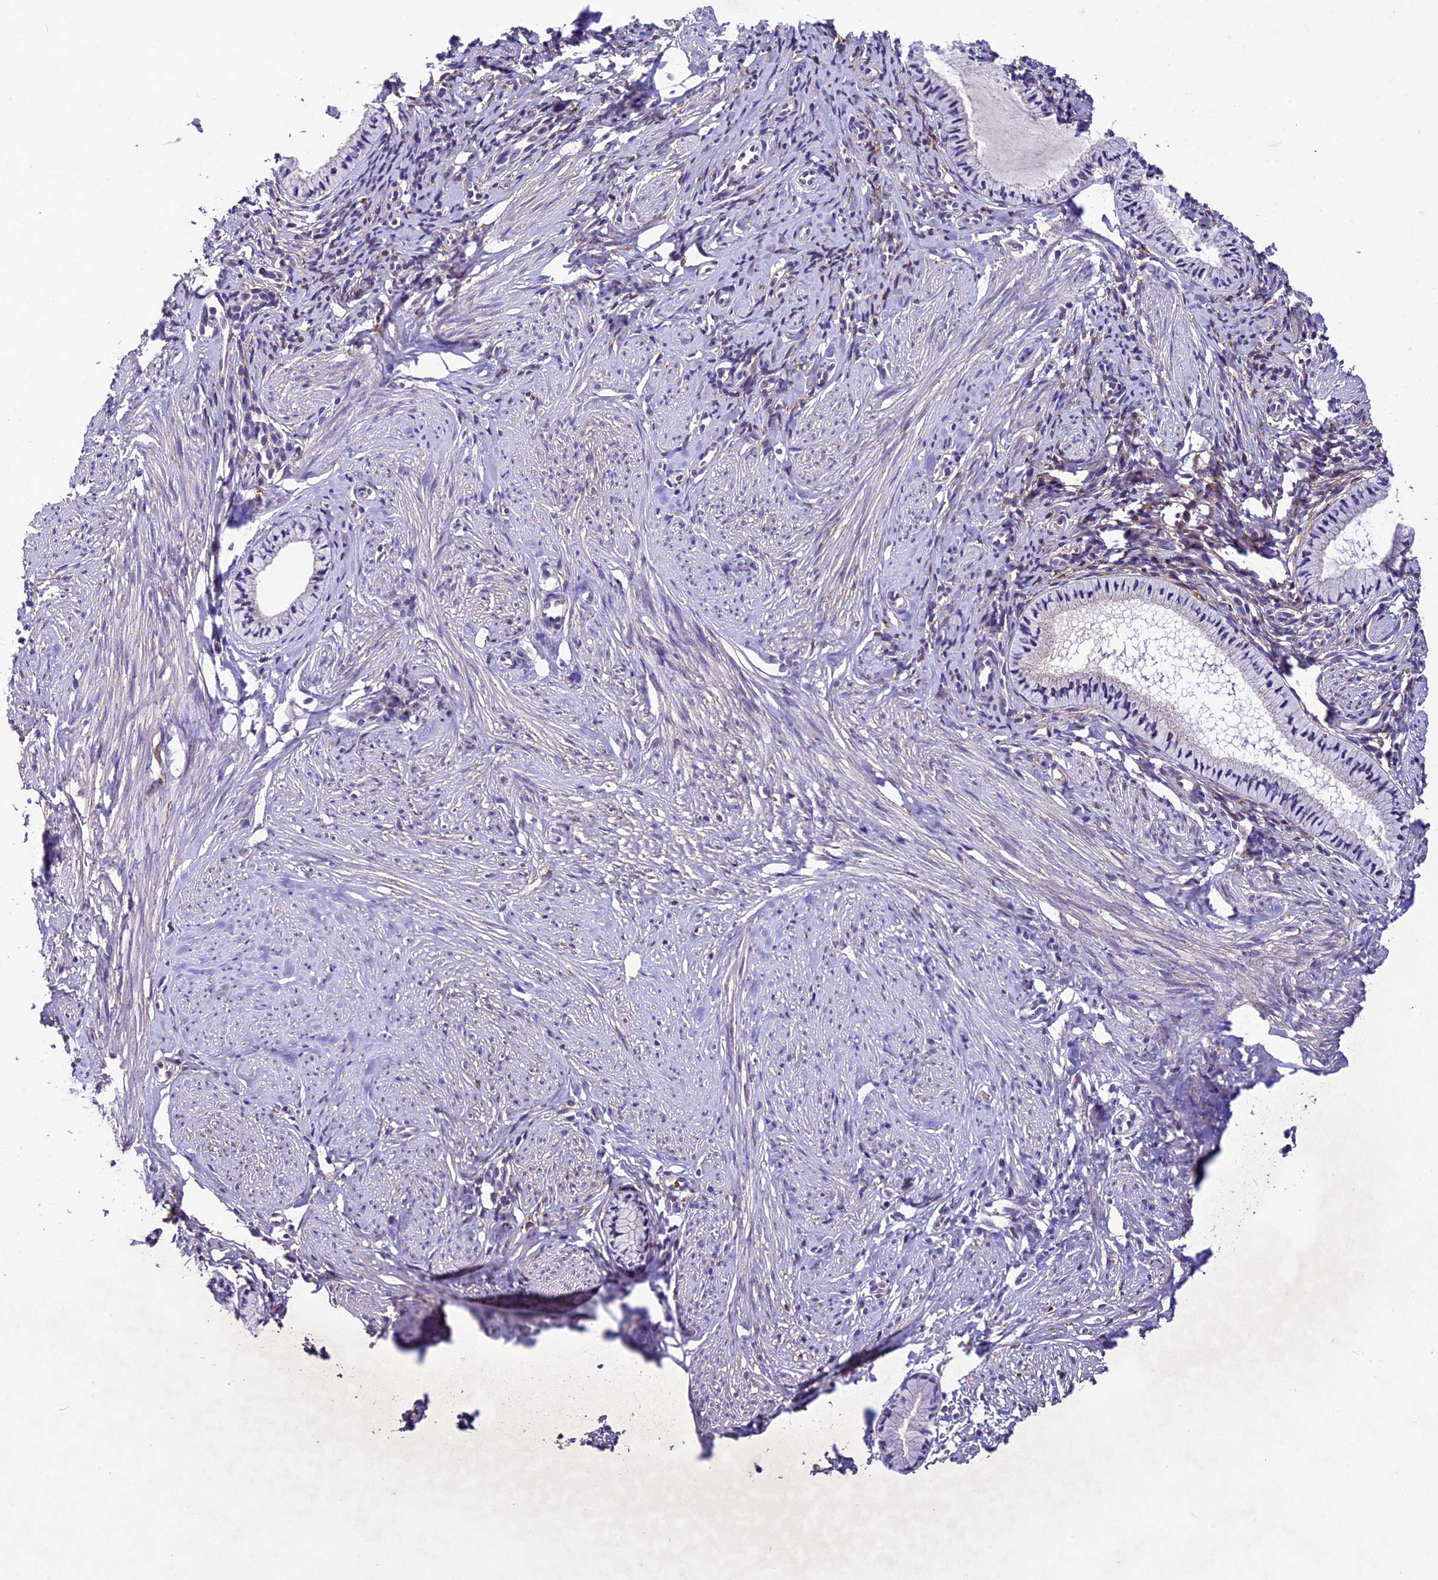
{"staining": {"intensity": "negative", "quantity": "none", "location": "none"}, "tissue": "cervix", "cell_type": "Glandular cells", "image_type": "normal", "snomed": [{"axis": "morphology", "description": "Normal tissue, NOS"}, {"axis": "topography", "description": "Cervix"}], "caption": "DAB (3,3'-diaminobenzidine) immunohistochemical staining of benign human cervix reveals no significant staining in glandular cells. (Brightfield microscopy of DAB (3,3'-diaminobenzidine) immunohistochemistry (IHC) at high magnification).", "gene": "CILP2", "patient": {"sex": "female", "age": 57}}